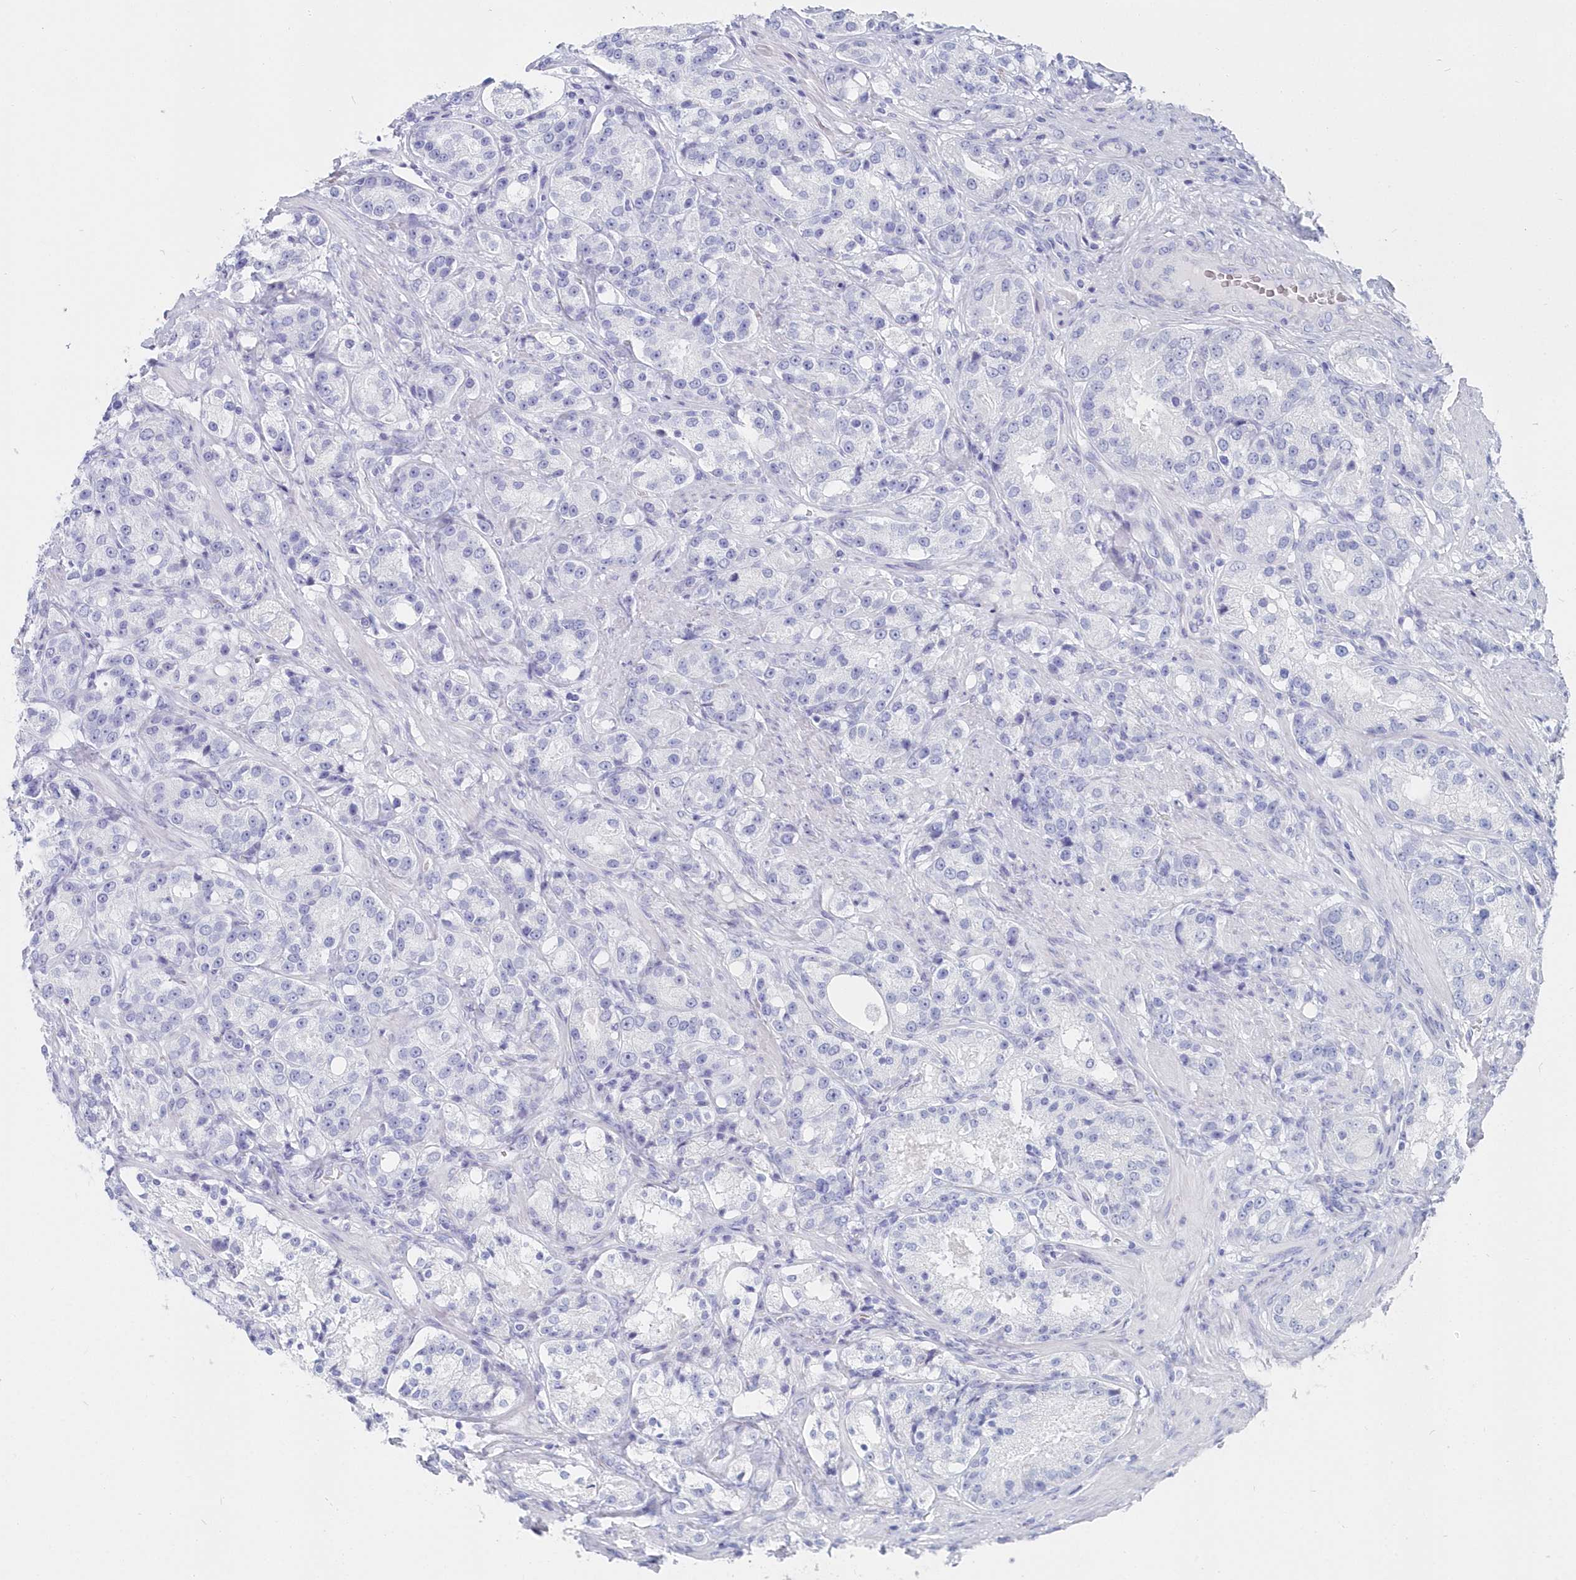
{"staining": {"intensity": "negative", "quantity": "none", "location": "none"}, "tissue": "prostate cancer", "cell_type": "Tumor cells", "image_type": "cancer", "snomed": [{"axis": "morphology", "description": "Adenocarcinoma, High grade"}, {"axis": "topography", "description": "Prostate"}], "caption": "Immunohistochemical staining of prostate cancer (adenocarcinoma (high-grade)) exhibits no significant staining in tumor cells.", "gene": "CSNK1G2", "patient": {"sex": "male", "age": 60}}